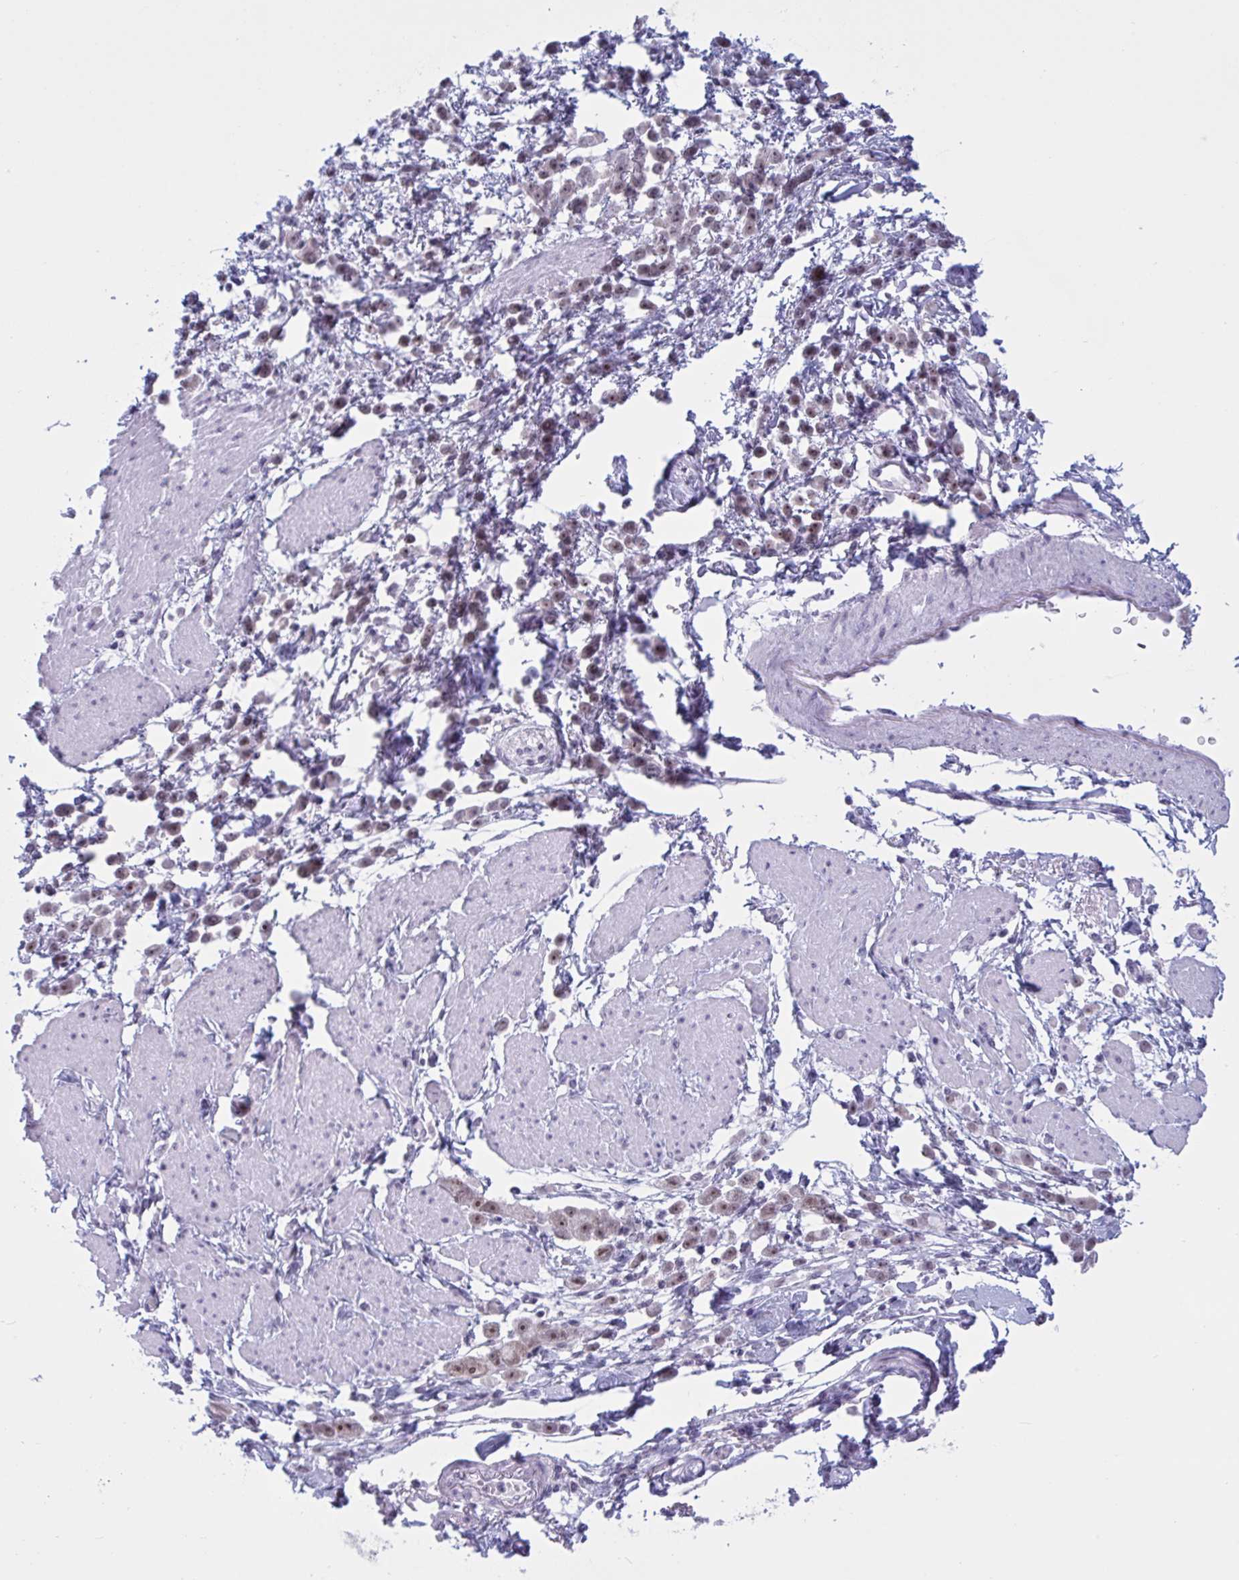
{"staining": {"intensity": "moderate", "quantity": ">75%", "location": "nuclear"}, "tissue": "pancreatic cancer", "cell_type": "Tumor cells", "image_type": "cancer", "snomed": [{"axis": "morphology", "description": "Normal tissue, NOS"}, {"axis": "morphology", "description": "Adenocarcinoma, NOS"}, {"axis": "topography", "description": "Pancreas"}], "caption": "Human adenocarcinoma (pancreatic) stained with a protein marker displays moderate staining in tumor cells.", "gene": "TGM6", "patient": {"sex": "female", "age": 64}}